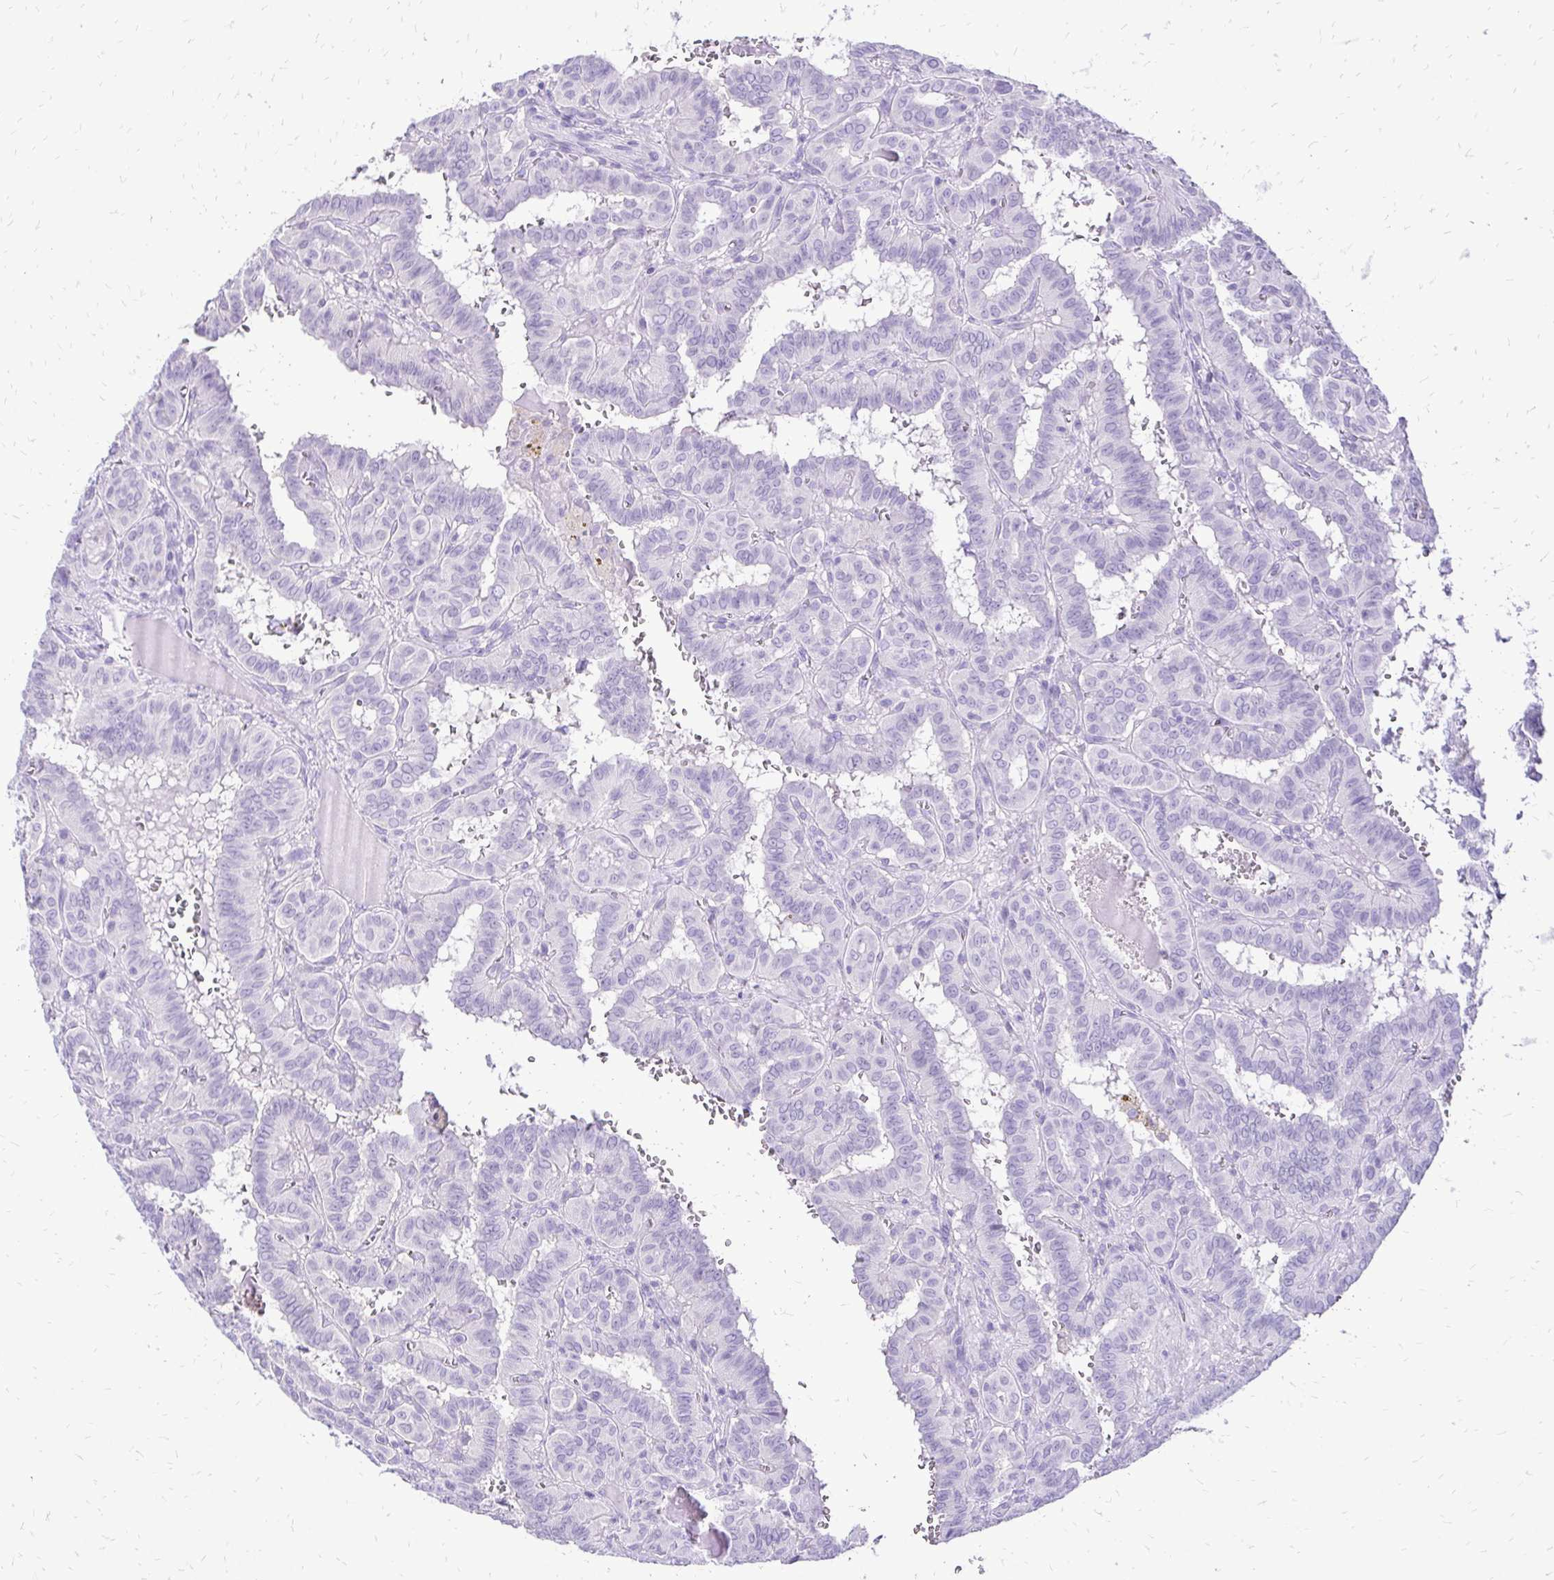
{"staining": {"intensity": "negative", "quantity": "none", "location": "none"}, "tissue": "thyroid cancer", "cell_type": "Tumor cells", "image_type": "cancer", "snomed": [{"axis": "morphology", "description": "Papillary adenocarcinoma, NOS"}, {"axis": "topography", "description": "Thyroid gland"}], "caption": "The immunohistochemistry (IHC) micrograph has no significant staining in tumor cells of thyroid cancer tissue.", "gene": "SLC32A1", "patient": {"sex": "female", "age": 21}}